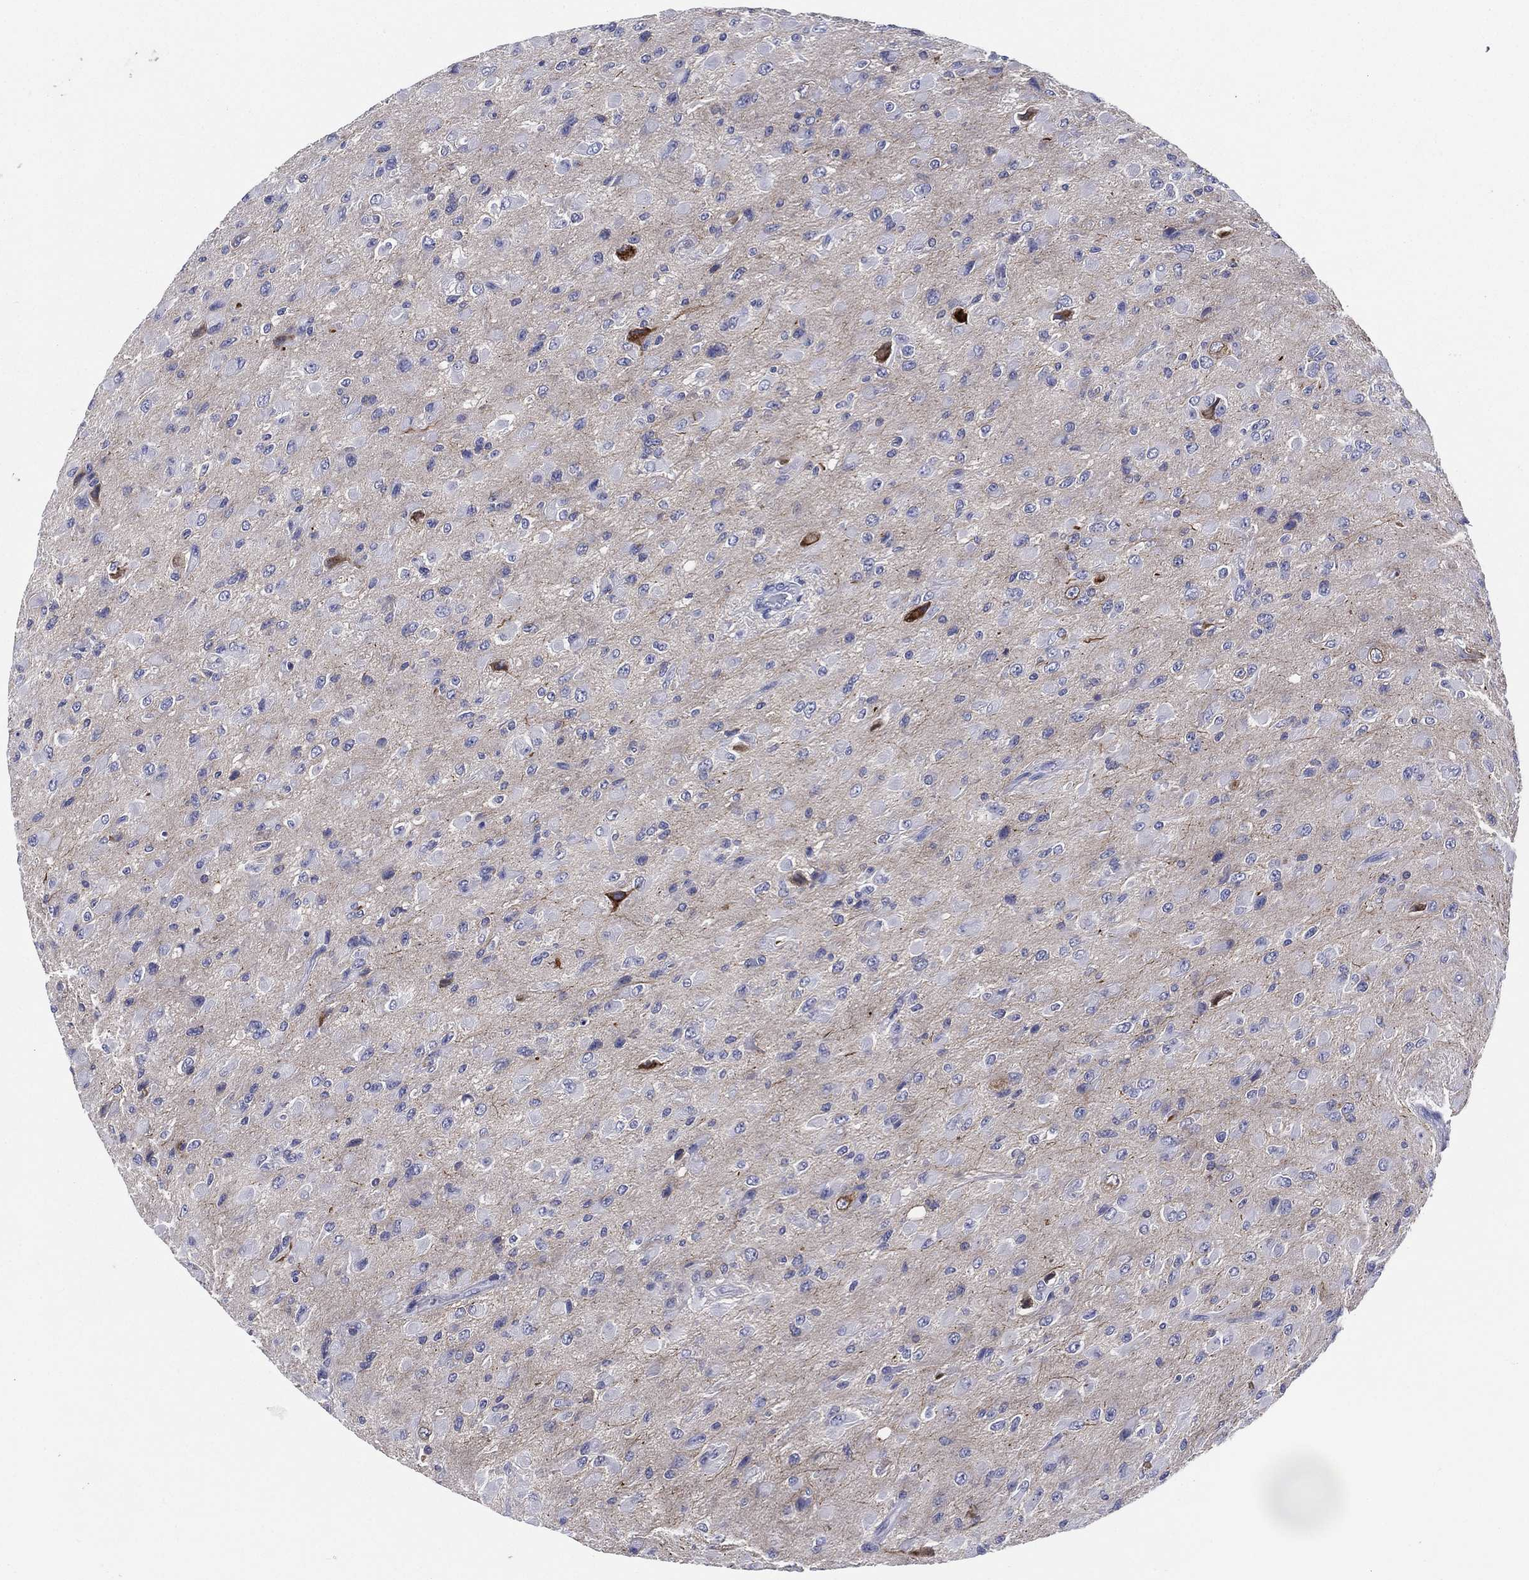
{"staining": {"intensity": "negative", "quantity": "none", "location": "none"}, "tissue": "glioma", "cell_type": "Tumor cells", "image_type": "cancer", "snomed": [{"axis": "morphology", "description": "Glioma, malignant, High grade"}, {"axis": "topography", "description": "Cerebral cortex"}], "caption": "Glioma stained for a protein using immunohistochemistry (IHC) displays no expression tumor cells.", "gene": "SLC13A4", "patient": {"sex": "male", "age": 35}}